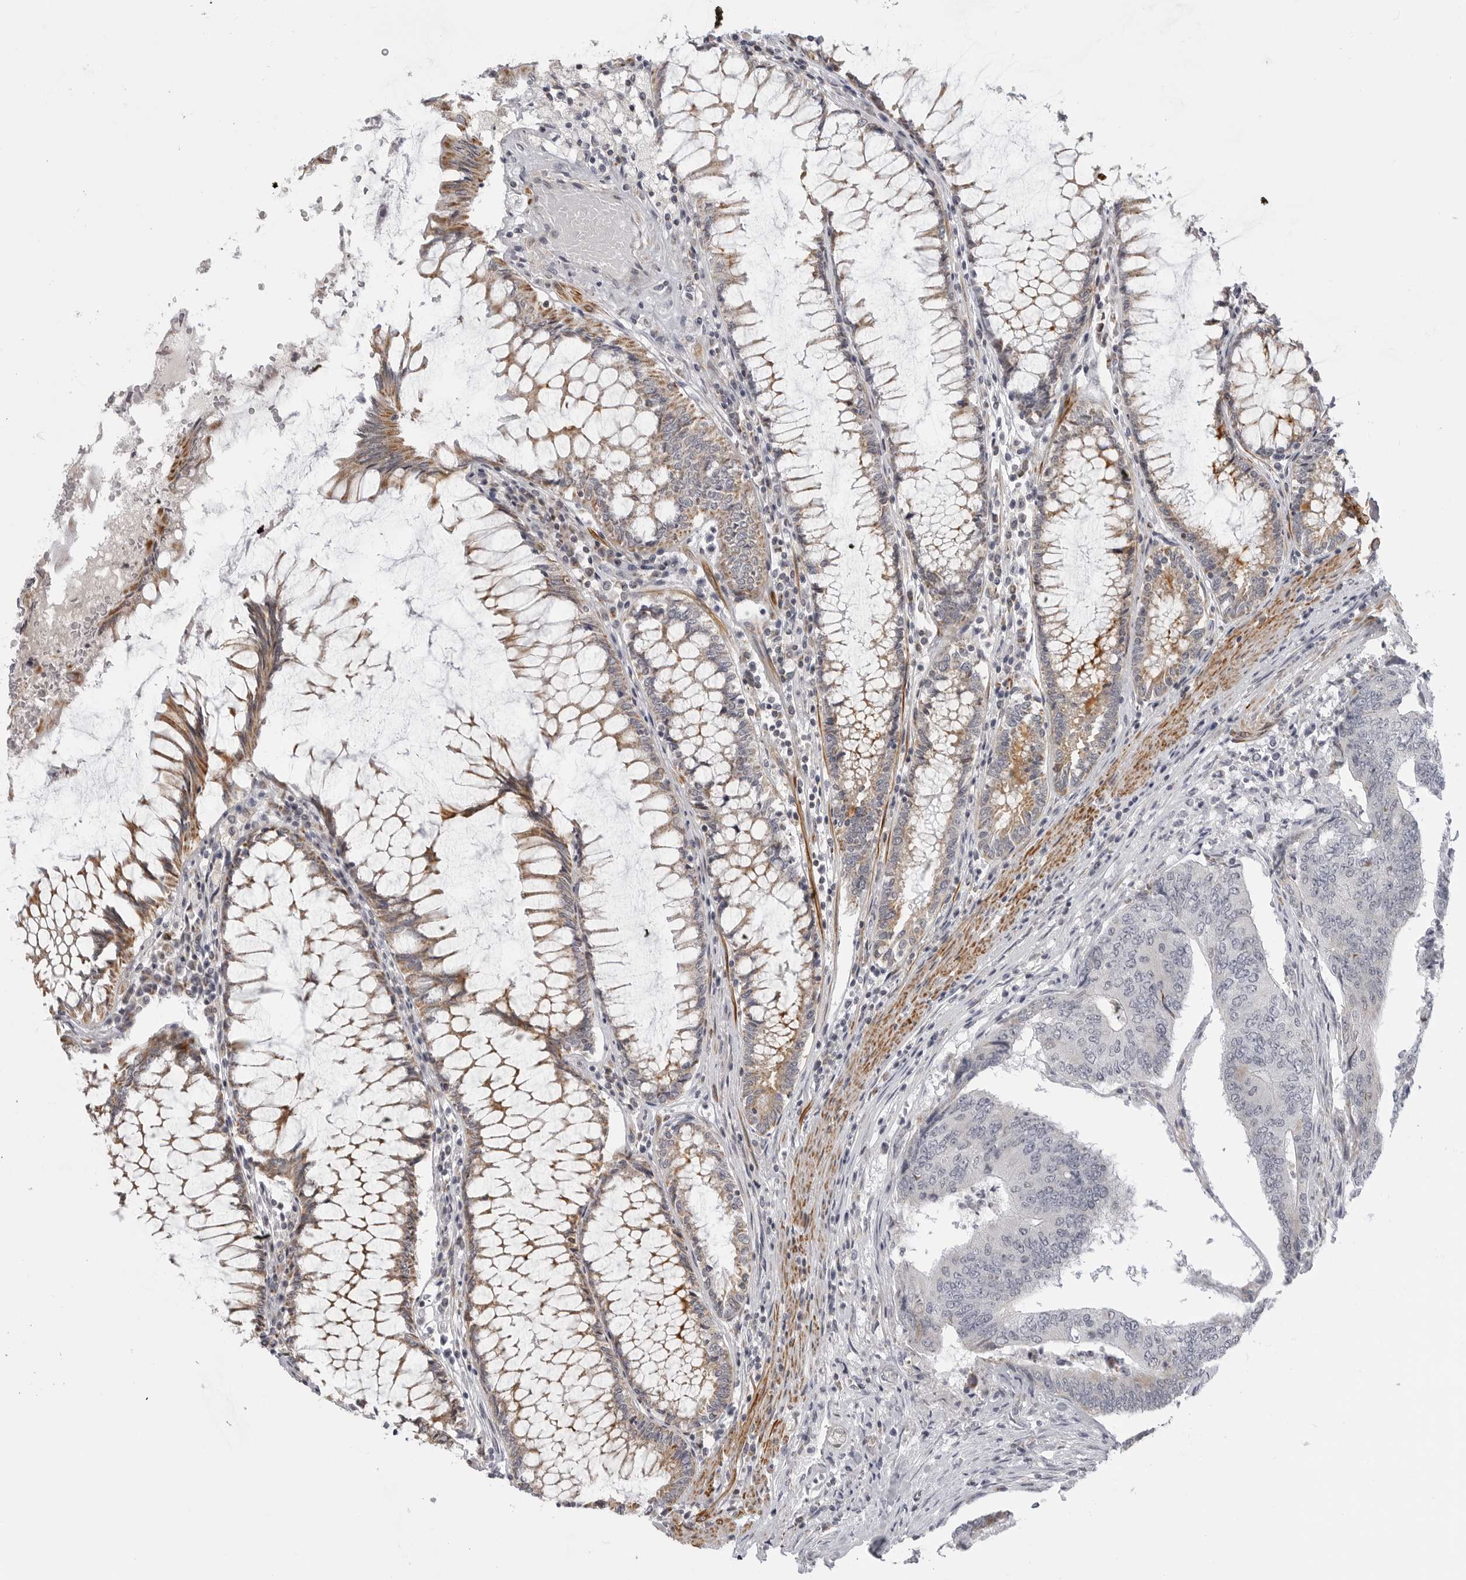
{"staining": {"intensity": "negative", "quantity": "none", "location": "none"}, "tissue": "colorectal cancer", "cell_type": "Tumor cells", "image_type": "cancer", "snomed": [{"axis": "morphology", "description": "Adenocarcinoma, NOS"}, {"axis": "topography", "description": "Colon"}], "caption": "Image shows no protein staining in tumor cells of colorectal cancer (adenocarcinoma) tissue.", "gene": "MAP7D1", "patient": {"sex": "female", "age": 67}}